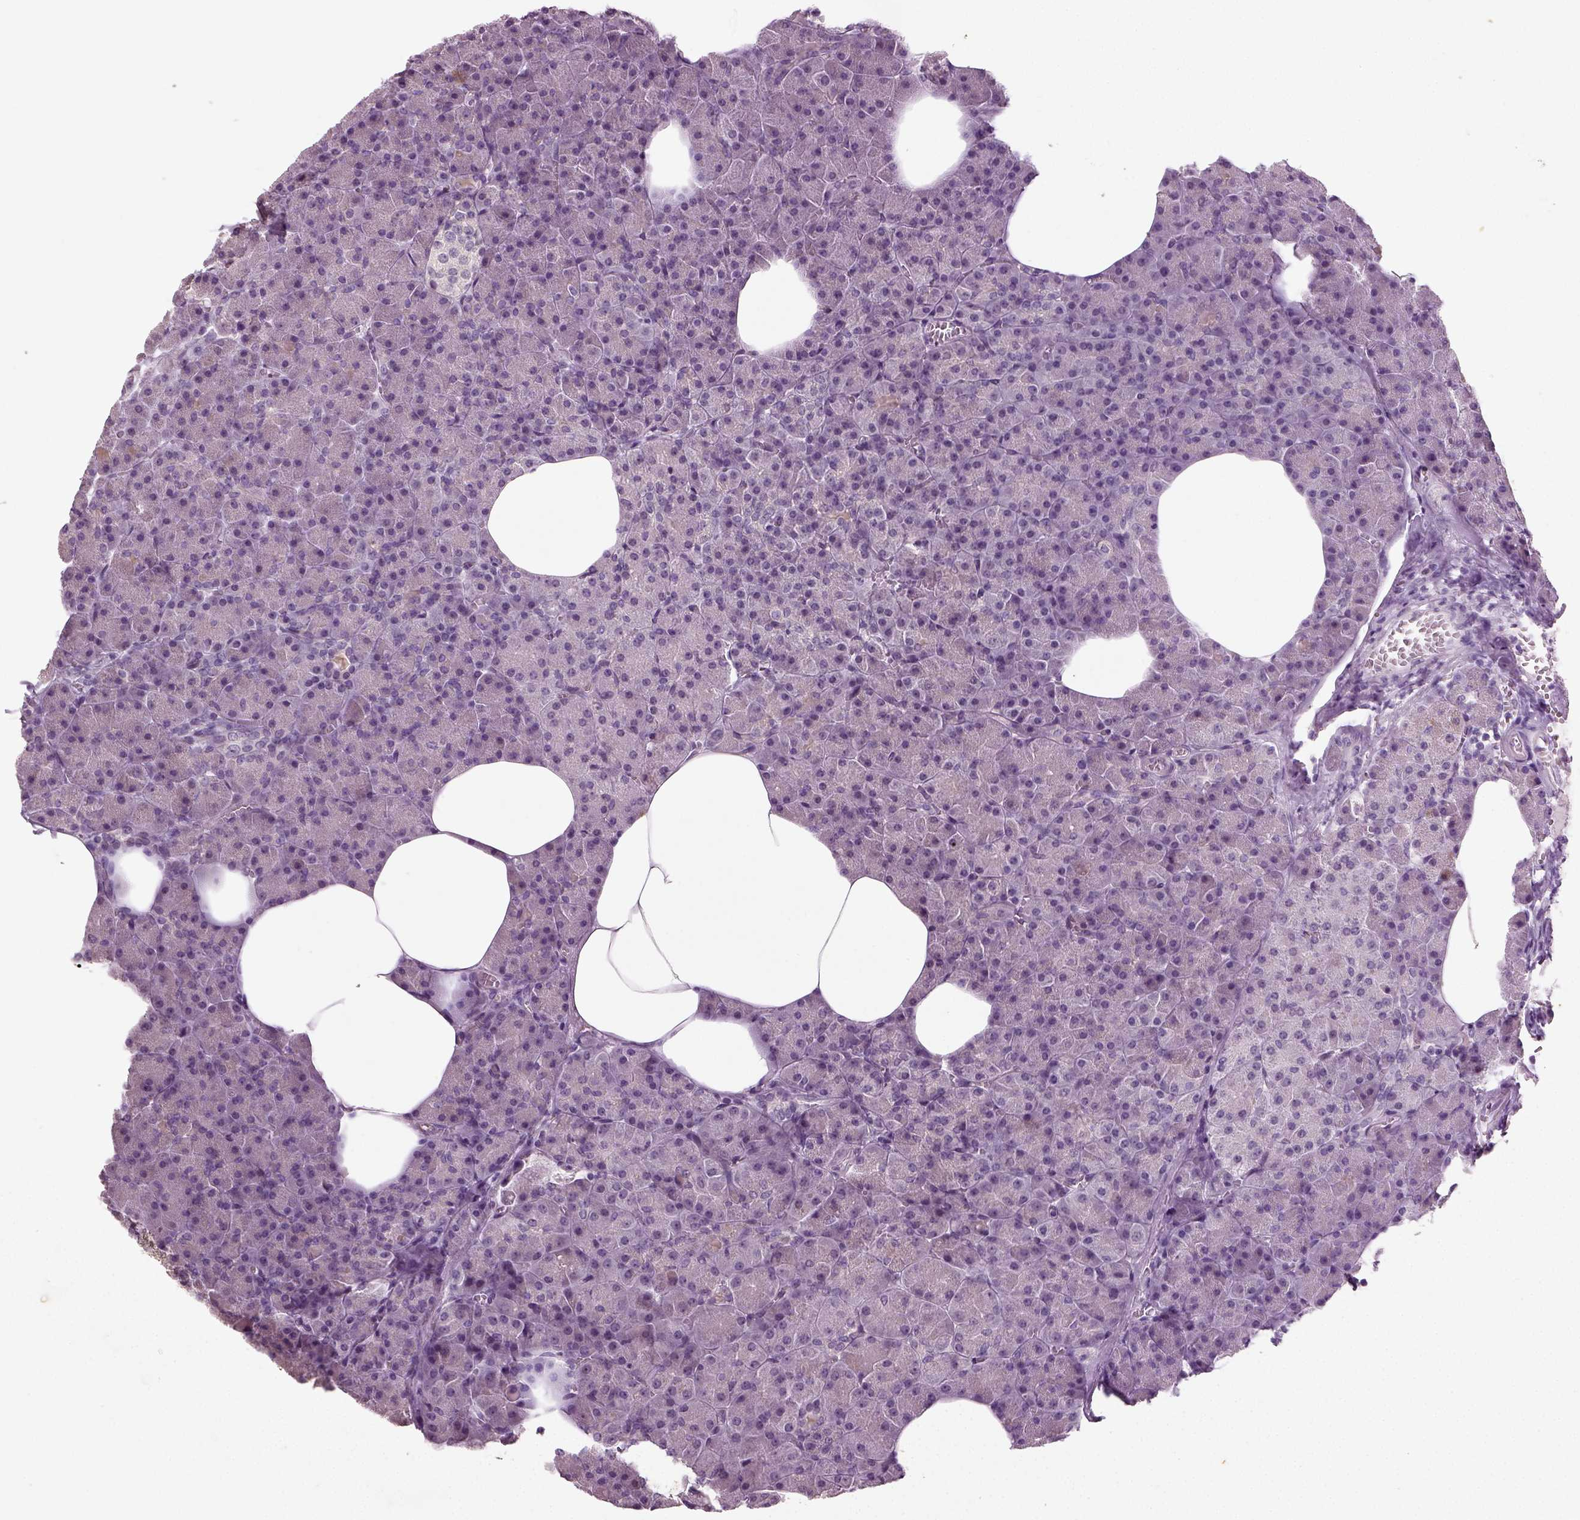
{"staining": {"intensity": "negative", "quantity": "none", "location": "none"}, "tissue": "pancreas", "cell_type": "Exocrine glandular cells", "image_type": "normal", "snomed": [{"axis": "morphology", "description": "Normal tissue, NOS"}, {"axis": "topography", "description": "Pancreas"}], "caption": "IHC photomicrograph of unremarkable human pancreas stained for a protein (brown), which exhibits no positivity in exocrine glandular cells.", "gene": "SYNGAP1", "patient": {"sex": "female", "age": 45}}